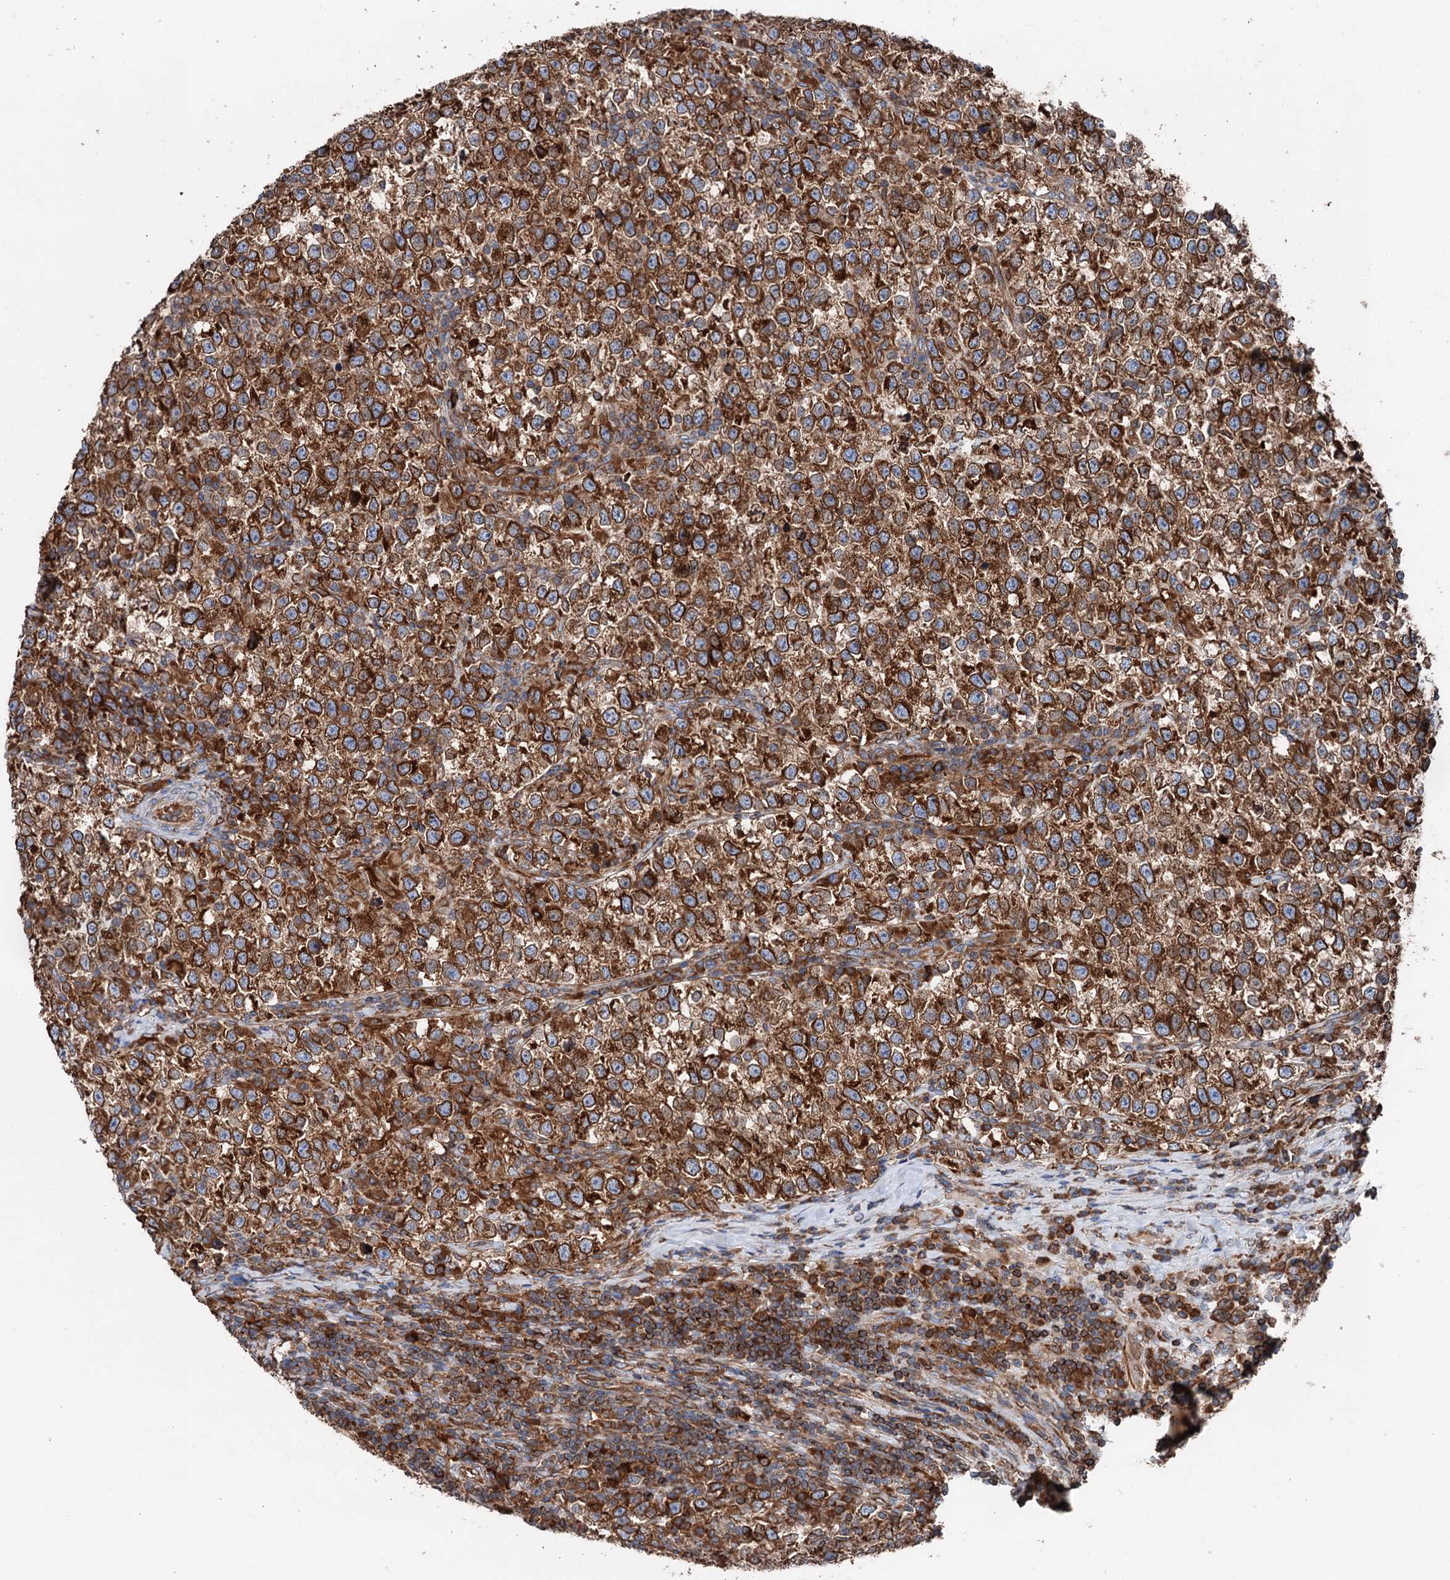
{"staining": {"intensity": "strong", "quantity": ">75%", "location": "cytoplasmic/membranous"}, "tissue": "testis cancer", "cell_type": "Tumor cells", "image_type": "cancer", "snomed": [{"axis": "morphology", "description": "Normal tissue, NOS"}, {"axis": "morphology", "description": "Seminoma, NOS"}, {"axis": "topography", "description": "Testis"}], "caption": "The micrograph exhibits a brown stain indicating the presence of a protein in the cytoplasmic/membranous of tumor cells in testis seminoma. Immunohistochemistry stains the protein of interest in brown and the nuclei are stained blue.", "gene": "ERP29", "patient": {"sex": "male", "age": 43}}